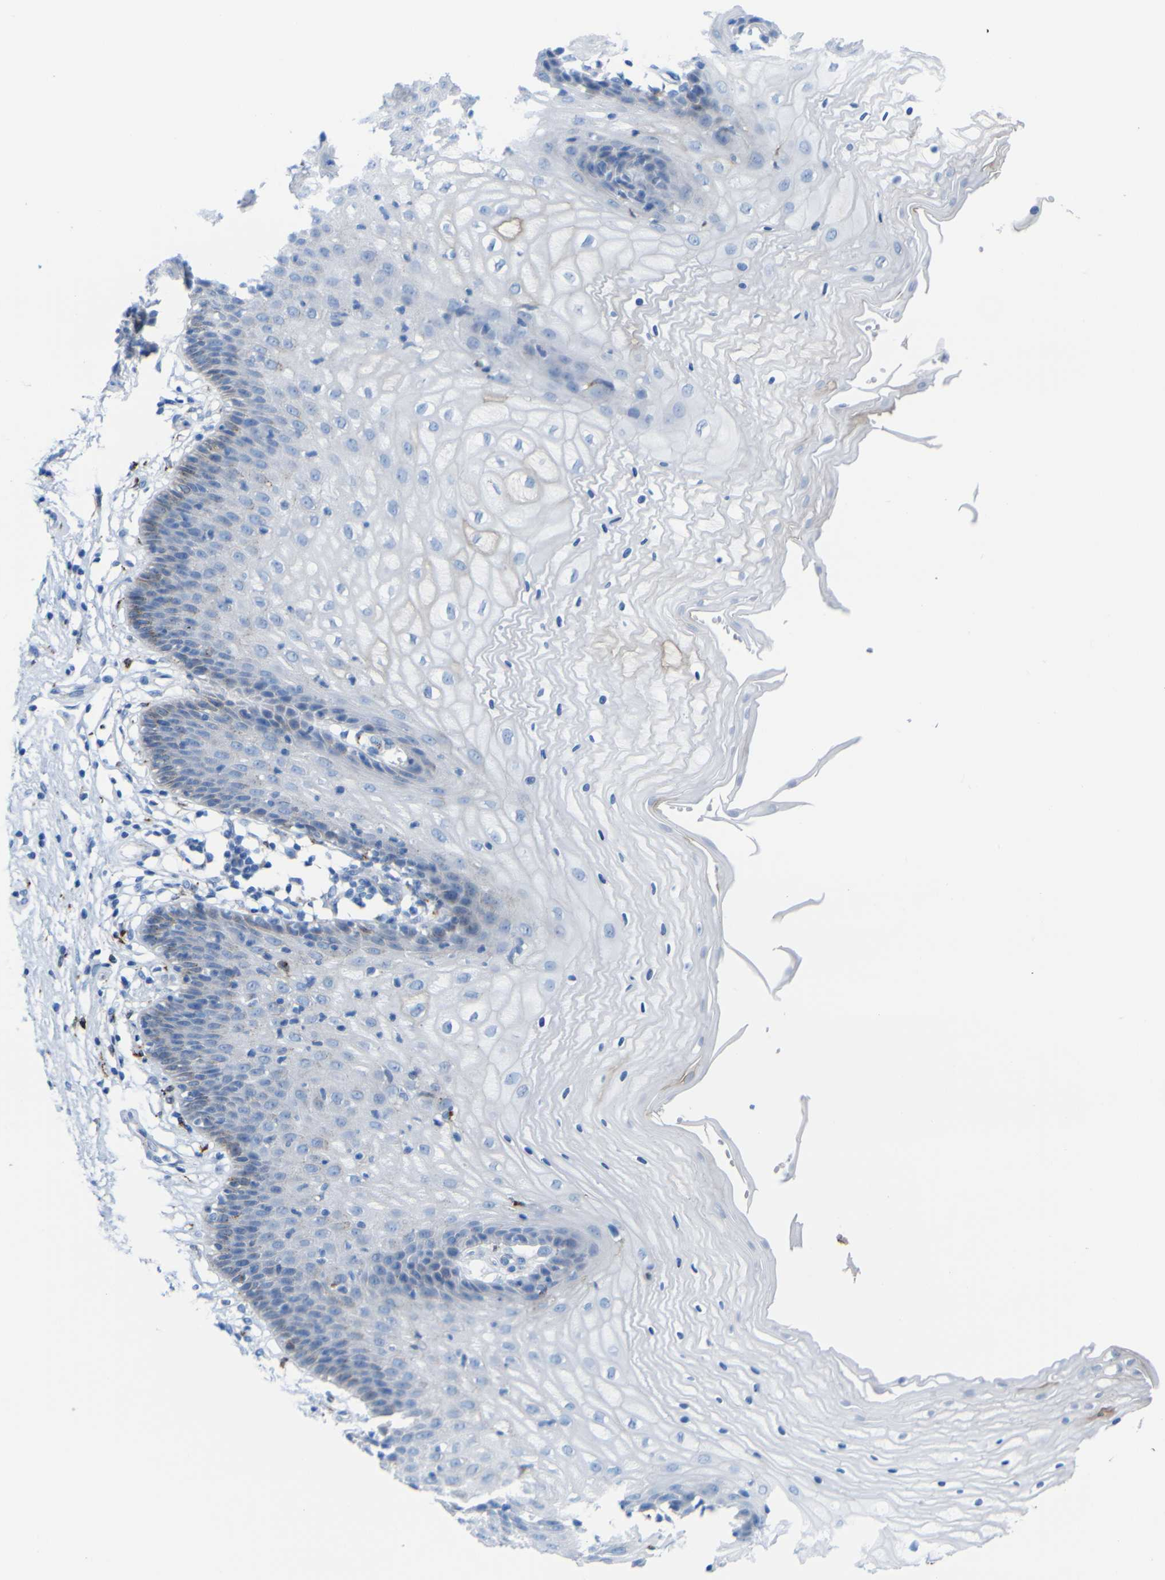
{"staining": {"intensity": "negative", "quantity": "none", "location": "none"}, "tissue": "vagina", "cell_type": "Squamous epithelial cells", "image_type": "normal", "snomed": [{"axis": "morphology", "description": "Normal tissue, NOS"}, {"axis": "topography", "description": "Vagina"}], "caption": "The micrograph shows no staining of squamous epithelial cells in unremarkable vagina. (DAB (3,3'-diaminobenzidine) IHC visualized using brightfield microscopy, high magnification).", "gene": "PLD3", "patient": {"sex": "female", "age": 34}}